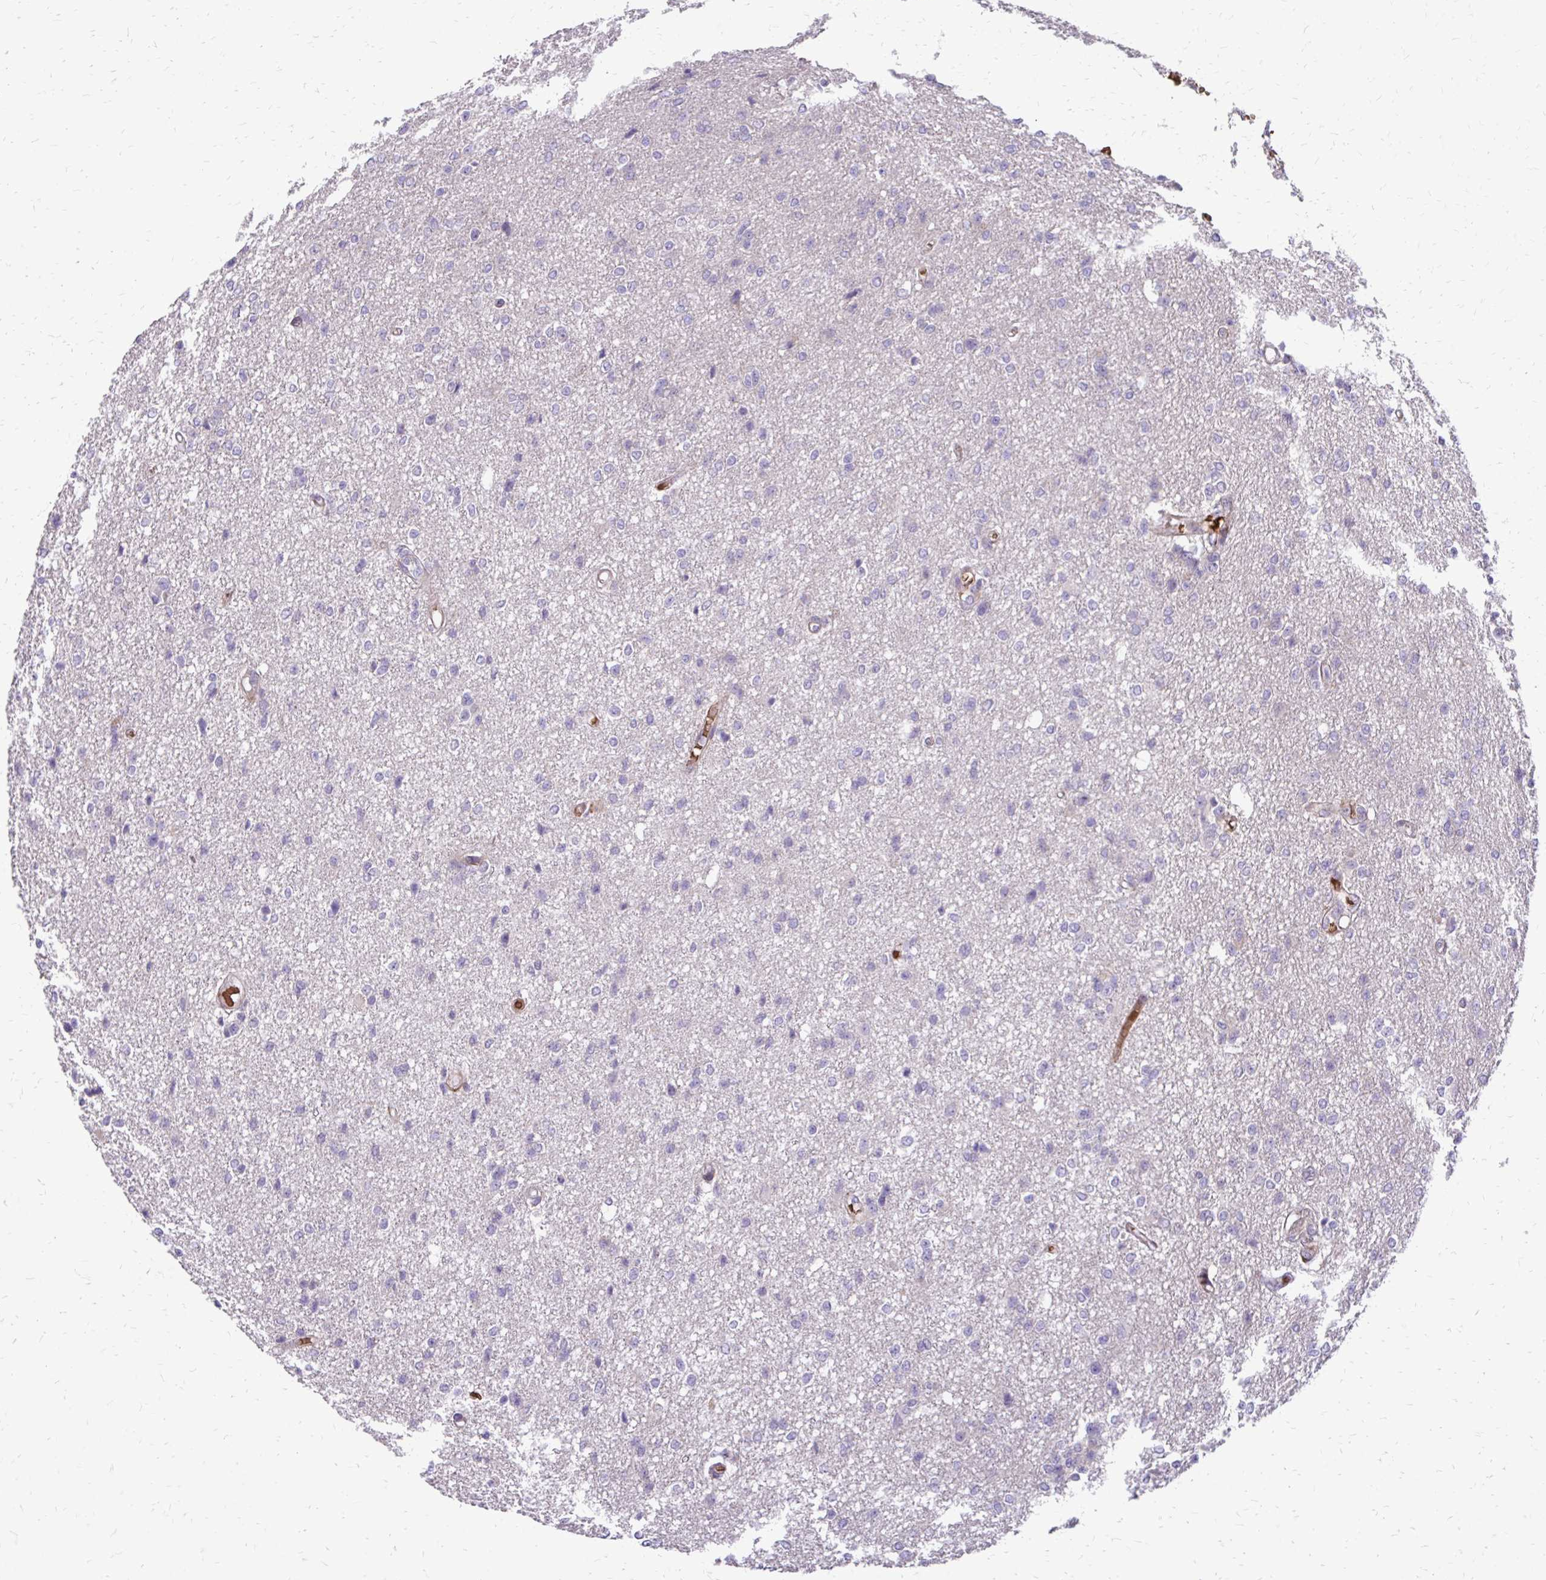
{"staining": {"intensity": "negative", "quantity": "none", "location": "none"}, "tissue": "glioma", "cell_type": "Tumor cells", "image_type": "cancer", "snomed": [{"axis": "morphology", "description": "Glioma, malignant, Low grade"}, {"axis": "topography", "description": "Brain"}], "caption": "High magnification brightfield microscopy of glioma stained with DAB (brown) and counterstained with hematoxylin (blue): tumor cells show no significant positivity. (DAB IHC visualized using brightfield microscopy, high magnification).", "gene": "FUNDC2", "patient": {"sex": "male", "age": 26}}